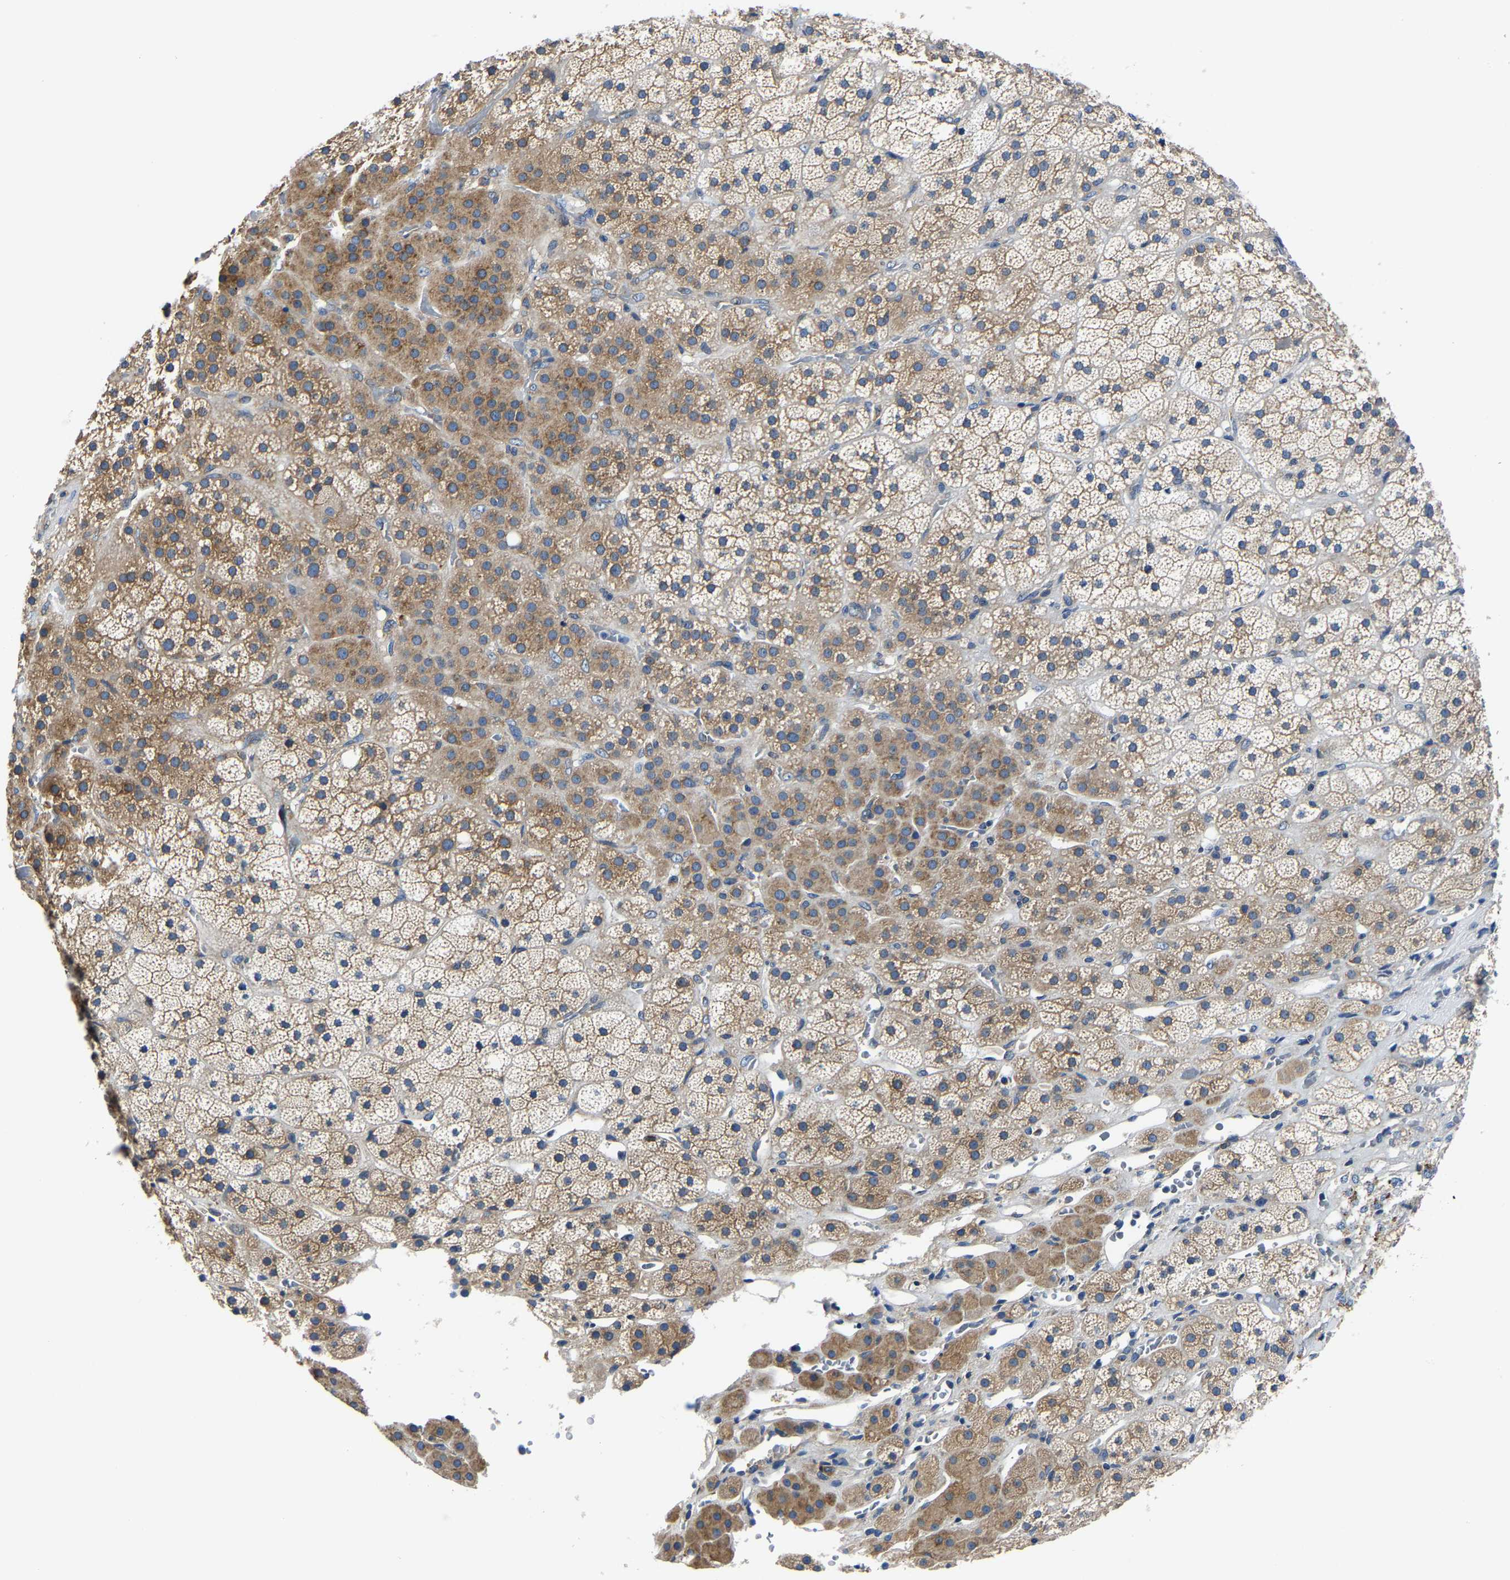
{"staining": {"intensity": "moderate", "quantity": ">75%", "location": "cytoplasmic/membranous"}, "tissue": "adrenal gland", "cell_type": "Glandular cells", "image_type": "normal", "snomed": [{"axis": "morphology", "description": "Normal tissue, NOS"}, {"axis": "topography", "description": "Adrenal gland"}], "caption": "Brown immunohistochemical staining in normal human adrenal gland shows moderate cytoplasmic/membranous positivity in about >75% of glandular cells. Using DAB (3,3'-diaminobenzidine) (brown) and hematoxylin (blue) stains, captured at high magnification using brightfield microscopy.", "gene": "G3BP2", "patient": {"sex": "male", "age": 57}}